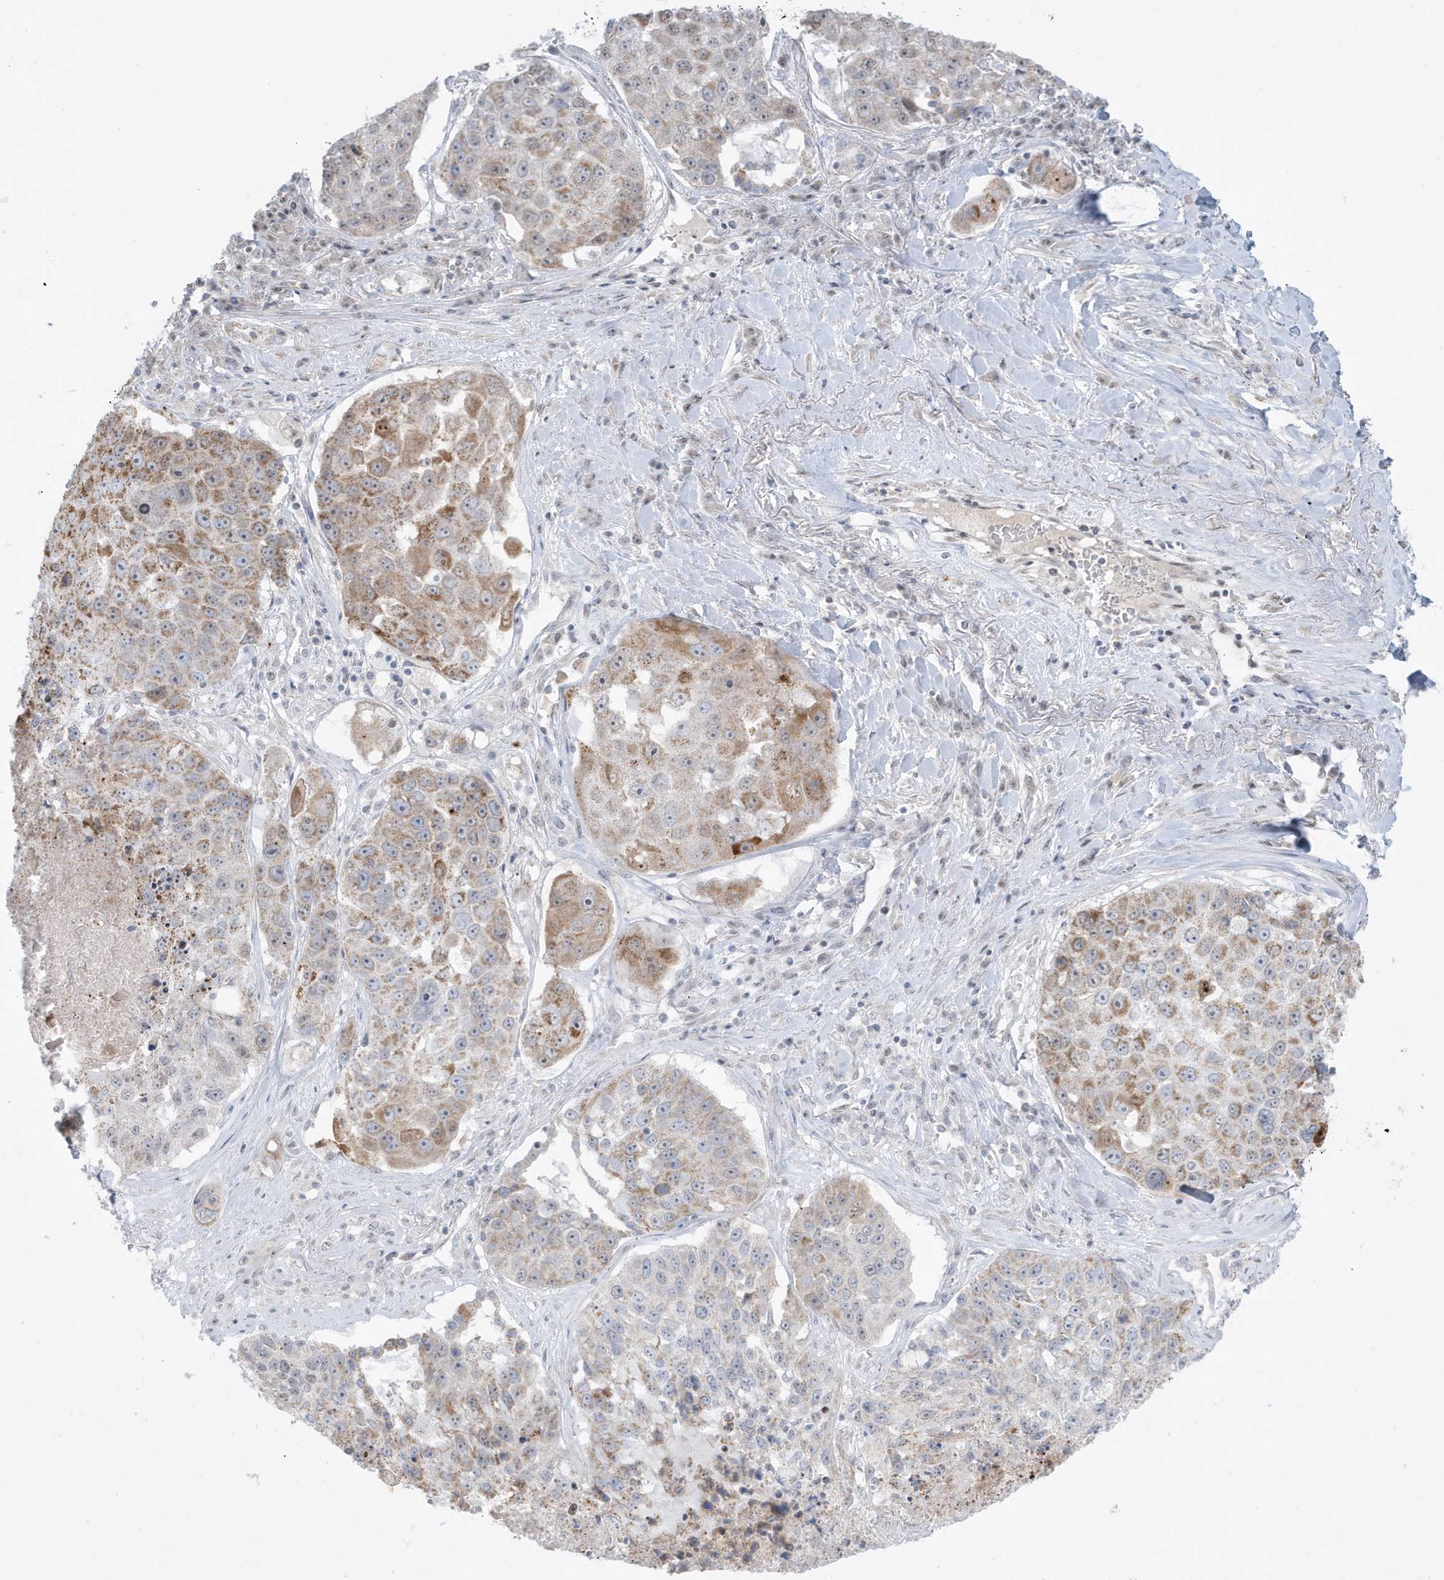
{"staining": {"intensity": "moderate", "quantity": "25%-75%", "location": "cytoplasmic/membranous"}, "tissue": "lung cancer", "cell_type": "Tumor cells", "image_type": "cancer", "snomed": [{"axis": "morphology", "description": "Squamous cell carcinoma, NOS"}, {"axis": "topography", "description": "Lung"}], "caption": "Immunohistochemistry (IHC) of human squamous cell carcinoma (lung) displays medium levels of moderate cytoplasmic/membranous expression in about 25%-75% of tumor cells. The staining is performed using DAB (3,3'-diaminobenzidine) brown chromogen to label protein expression. The nuclei are counter-stained blue using hematoxylin.", "gene": "FNDC1", "patient": {"sex": "male", "age": 61}}